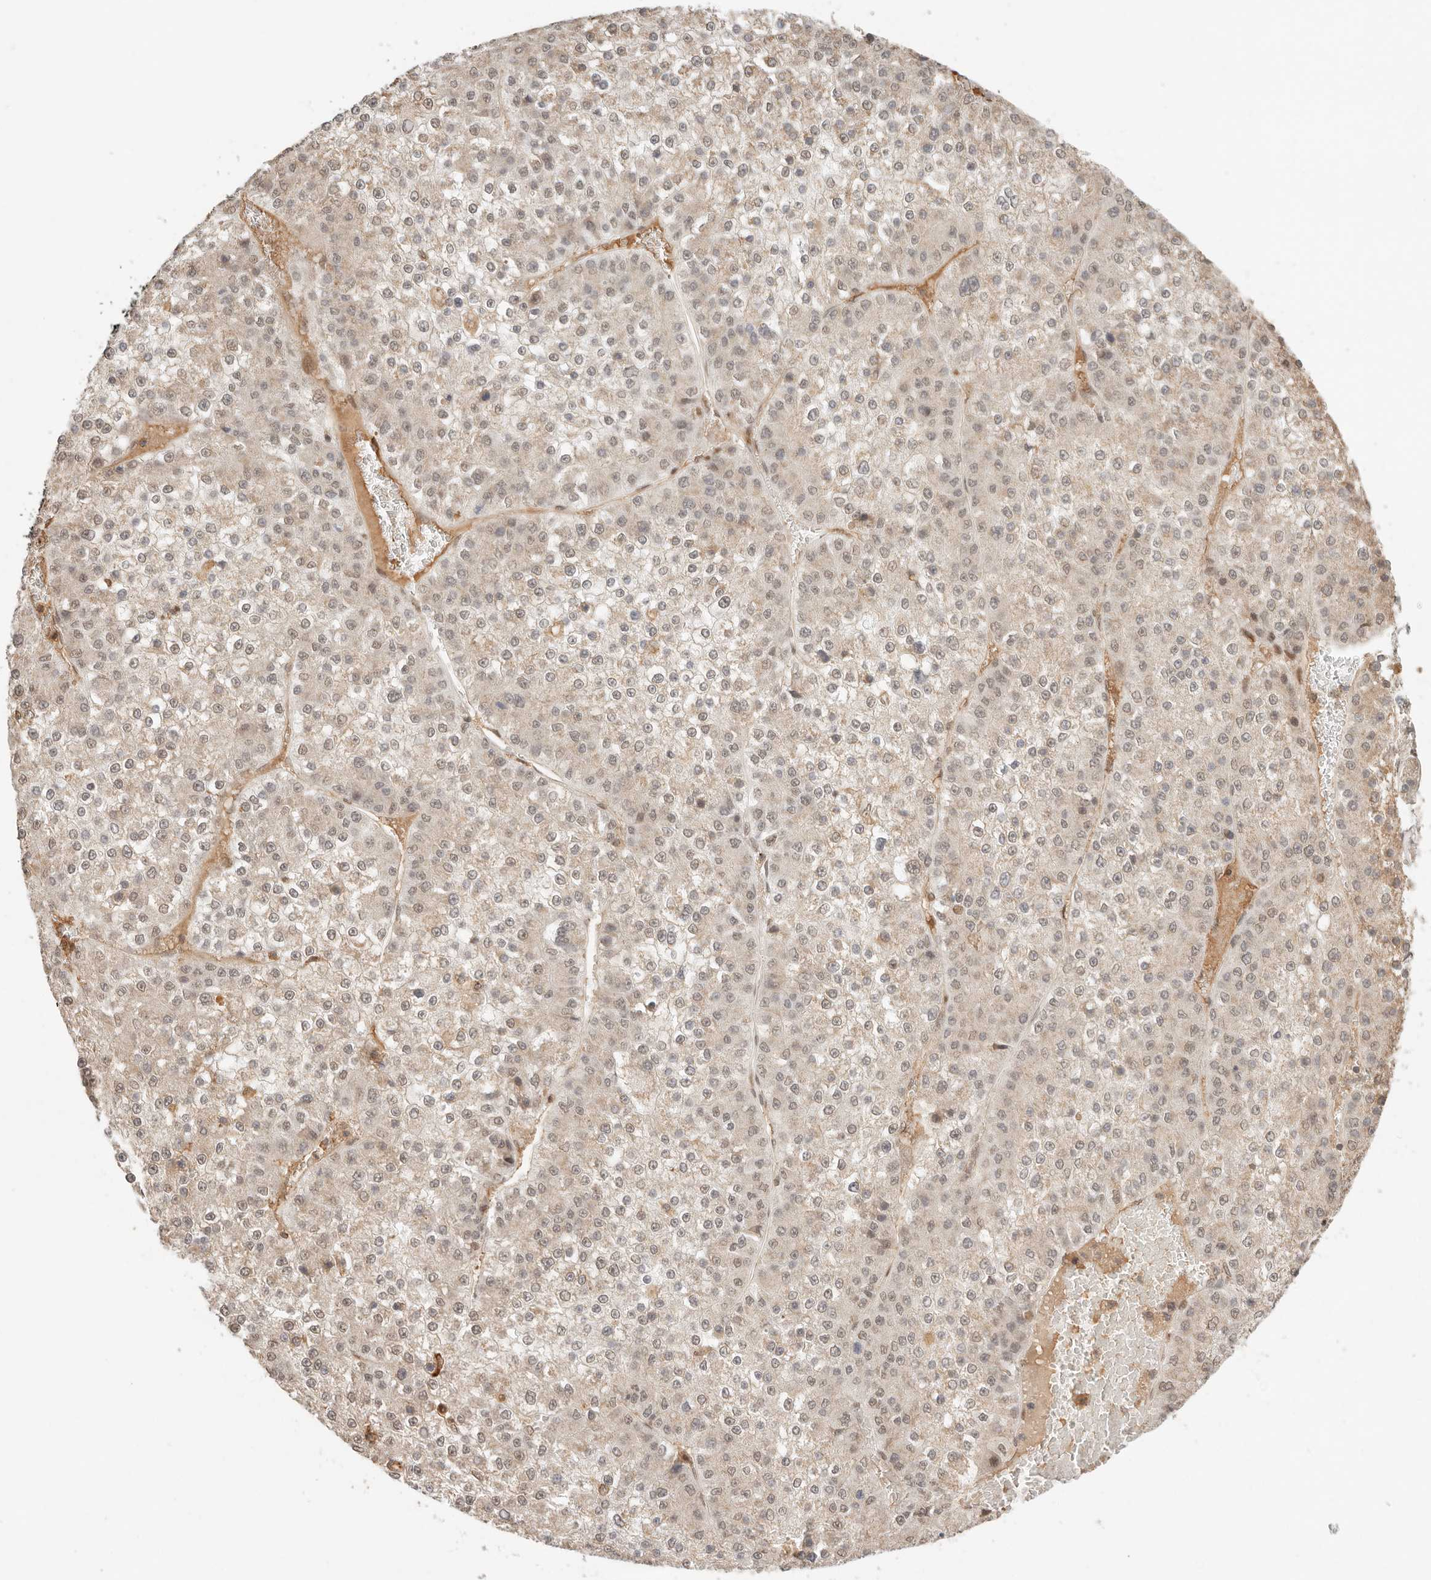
{"staining": {"intensity": "weak", "quantity": "<25%", "location": "nuclear"}, "tissue": "liver cancer", "cell_type": "Tumor cells", "image_type": "cancer", "snomed": [{"axis": "morphology", "description": "Carcinoma, Hepatocellular, NOS"}, {"axis": "topography", "description": "Liver"}], "caption": "High power microscopy histopathology image of an IHC image of liver cancer (hepatocellular carcinoma), revealing no significant staining in tumor cells.", "gene": "NPAS2", "patient": {"sex": "female", "age": 73}}